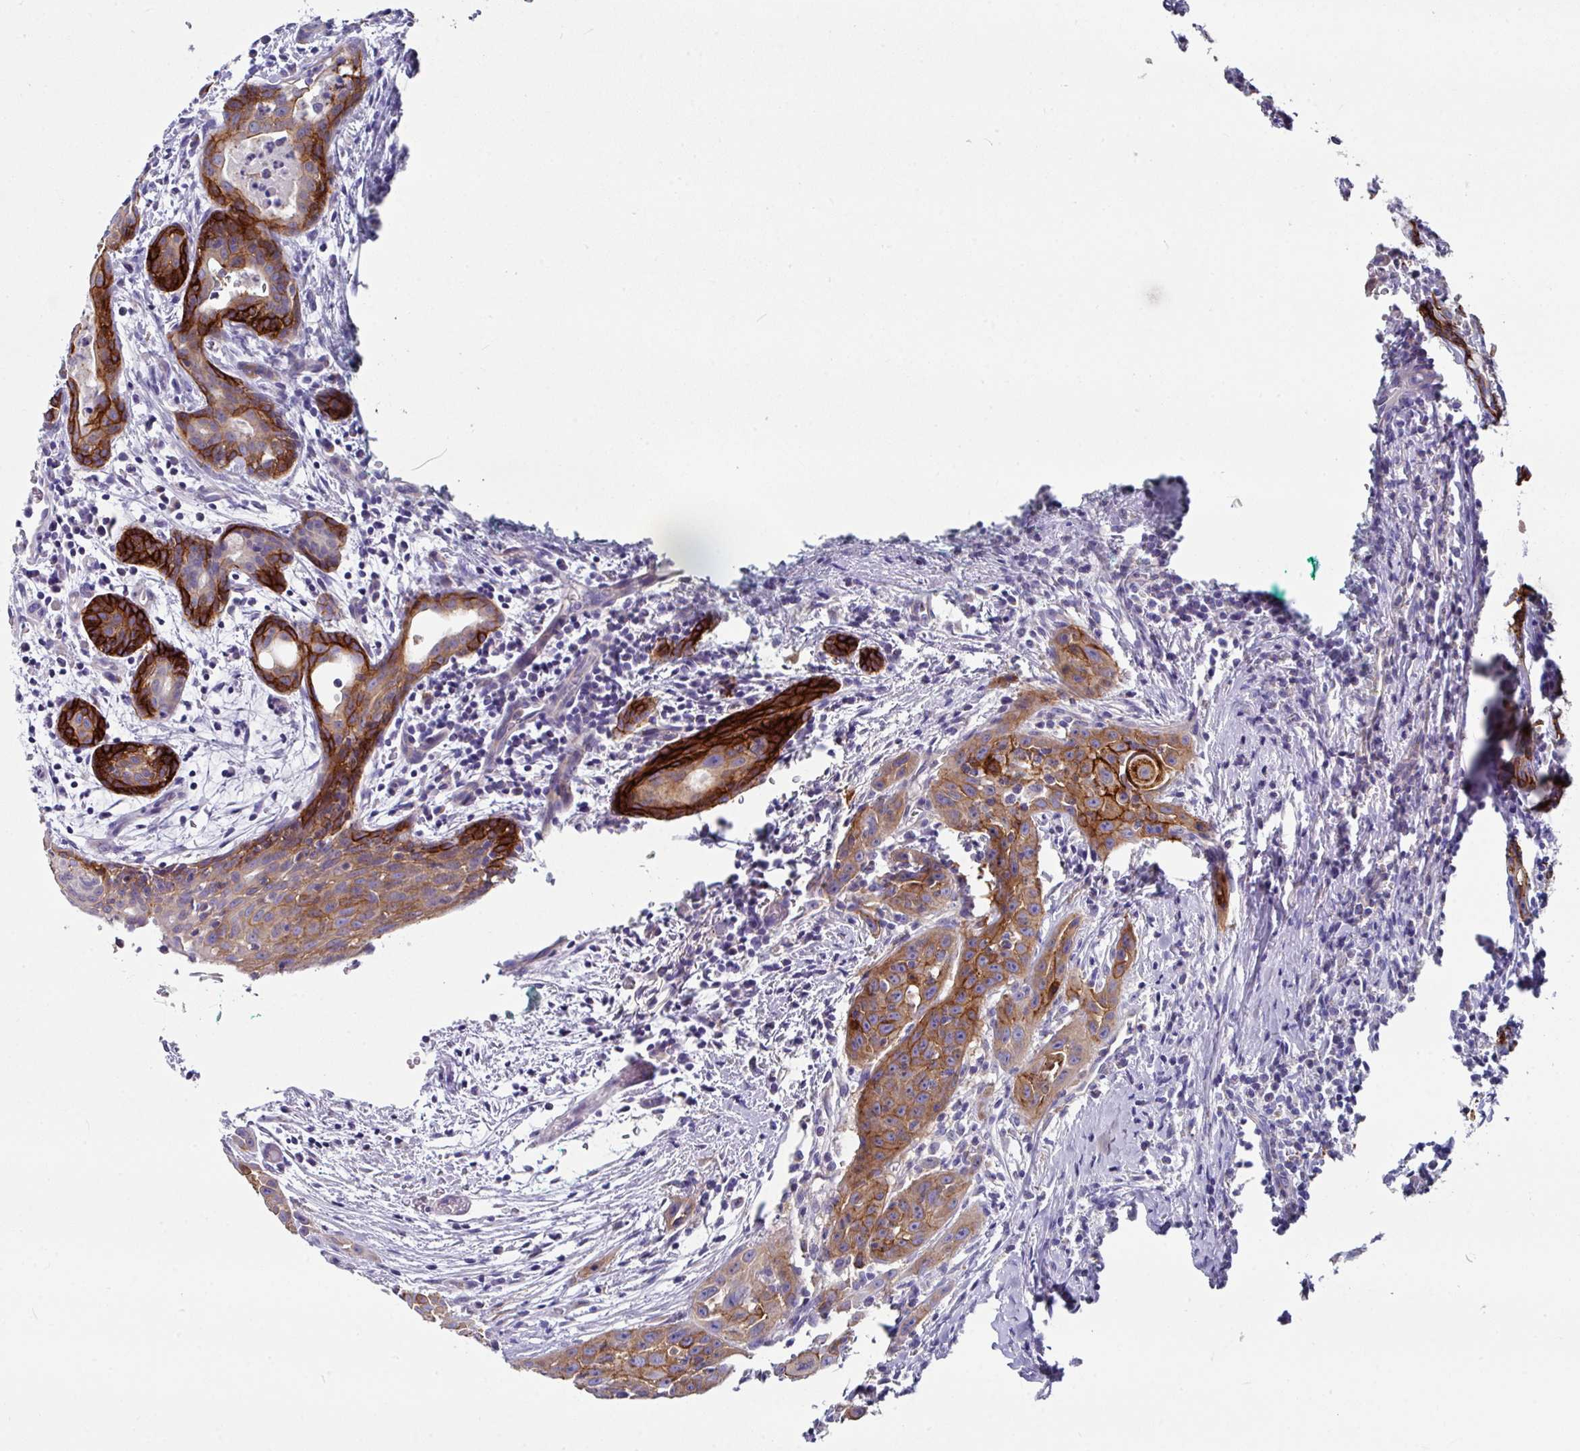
{"staining": {"intensity": "moderate", "quantity": ">75%", "location": "cytoplasmic/membranous"}, "tissue": "head and neck cancer", "cell_type": "Tumor cells", "image_type": "cancer", "snomed": [{"axis": "morphology", "description": "Squamous cell carcinoma, NOS"}, {"axis": "topography", "description": "Oral tissue"}, {"axis": "topography", "description": "Head-Neck"}], "caption": "This is a photomicrograph of immunohistochemistry staining of squamous cell carcinoma (head and neck), which shows moderate expression in the cytoplasmic/membranous of tumor cells.", "gene": "CLDN1", "patient": {"sex": "female", "age": 50}}